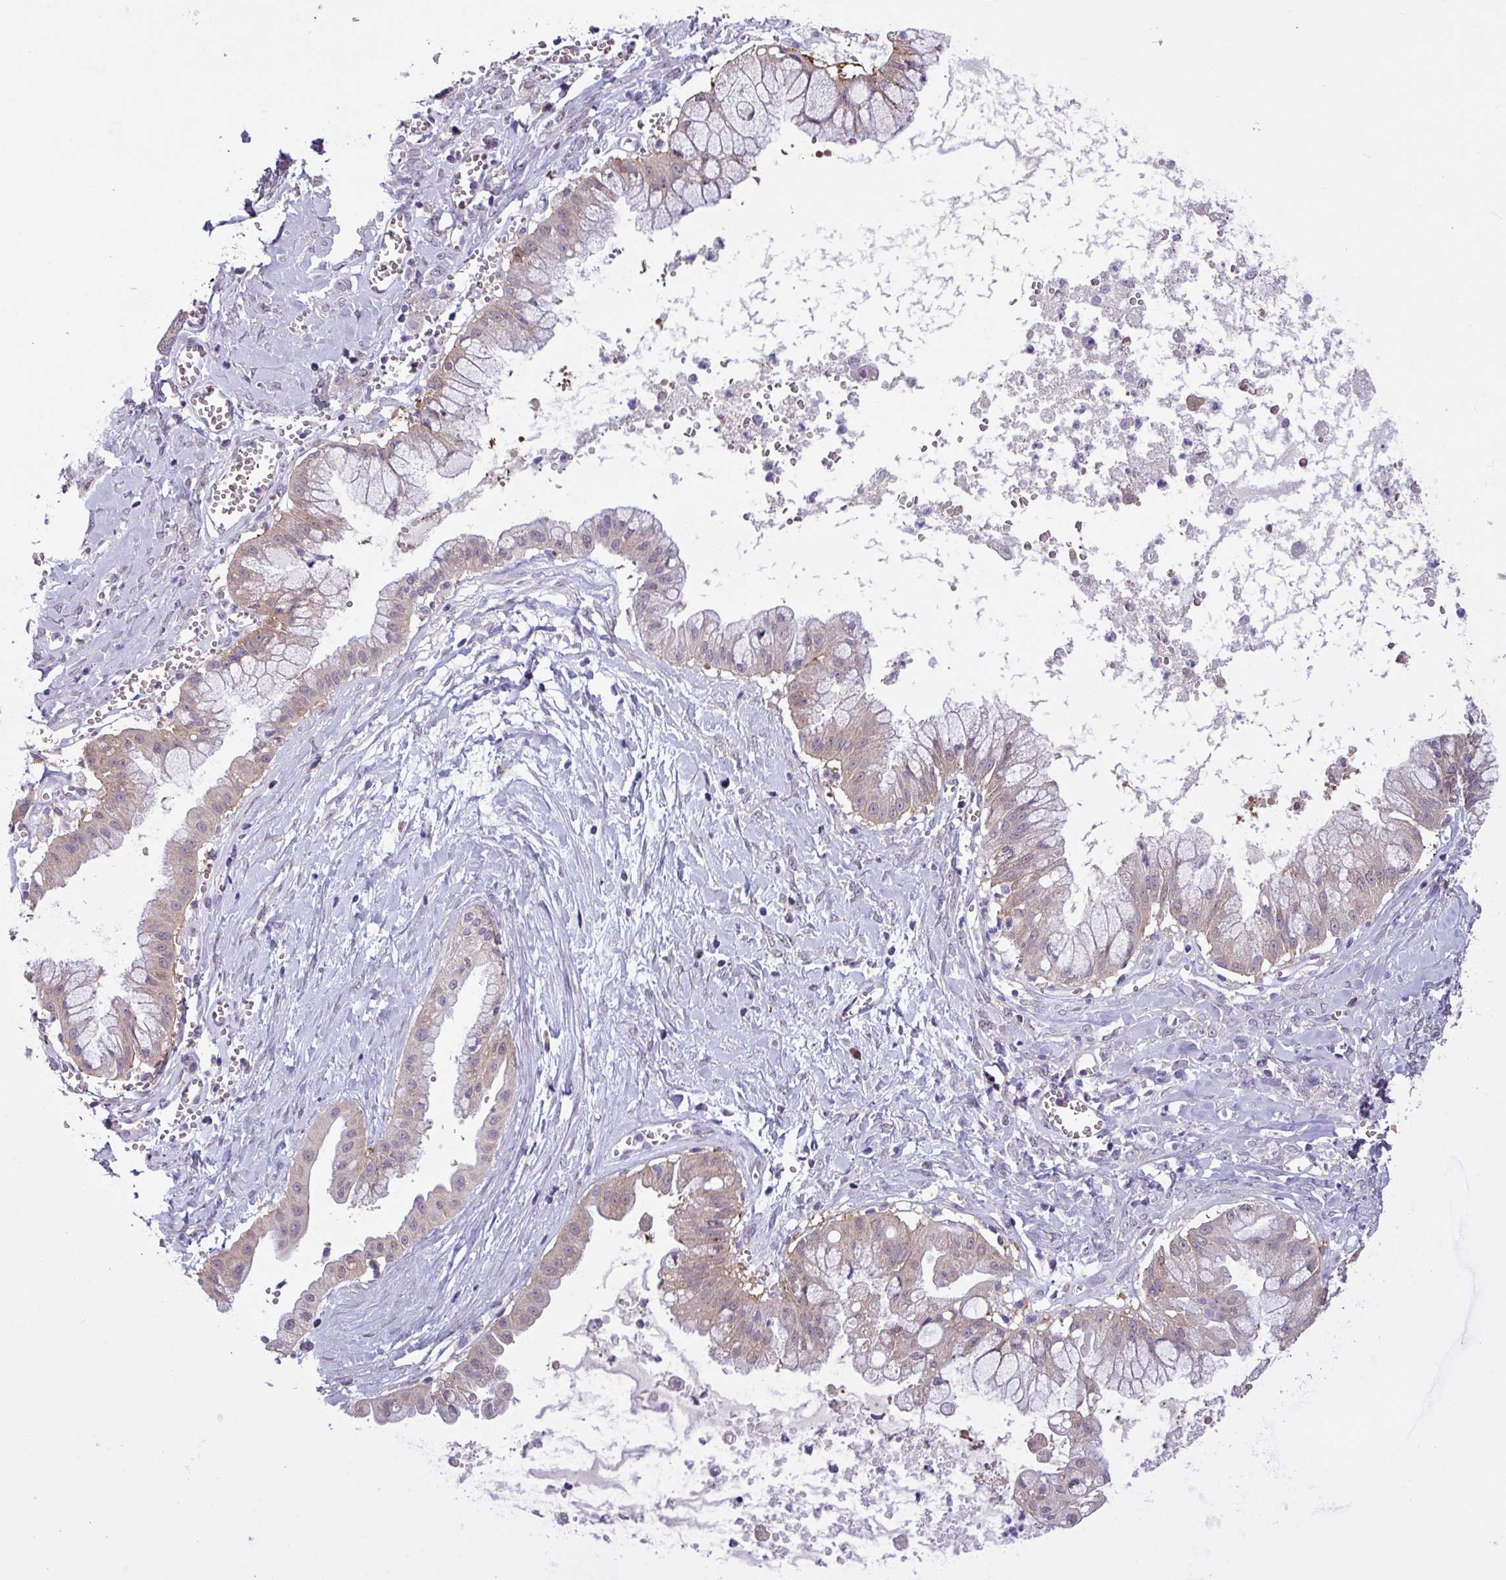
{"staining": {"intensity": "weak", "quantity": ">75%", "location": "cytoplasmic/membranous"}, "tissue": "ovarian cancer", "cell_type": "Tumor cells", "image_type": "cancer", "snomed": [{"axis": "morphology", "description": "Cystadenocarcinoma, mucinous, NOS"}, {"axis": "topography", "description": "Ovary"}], "caption": "A micrograph showing weak cytoplasmic/membranous staining in about >75% of tumor cells in ovarian cancer, as visualized by brown immunohistochemical staining.", "gene": "C20orf27", "patient": {"sex": "female", "age": 70}}